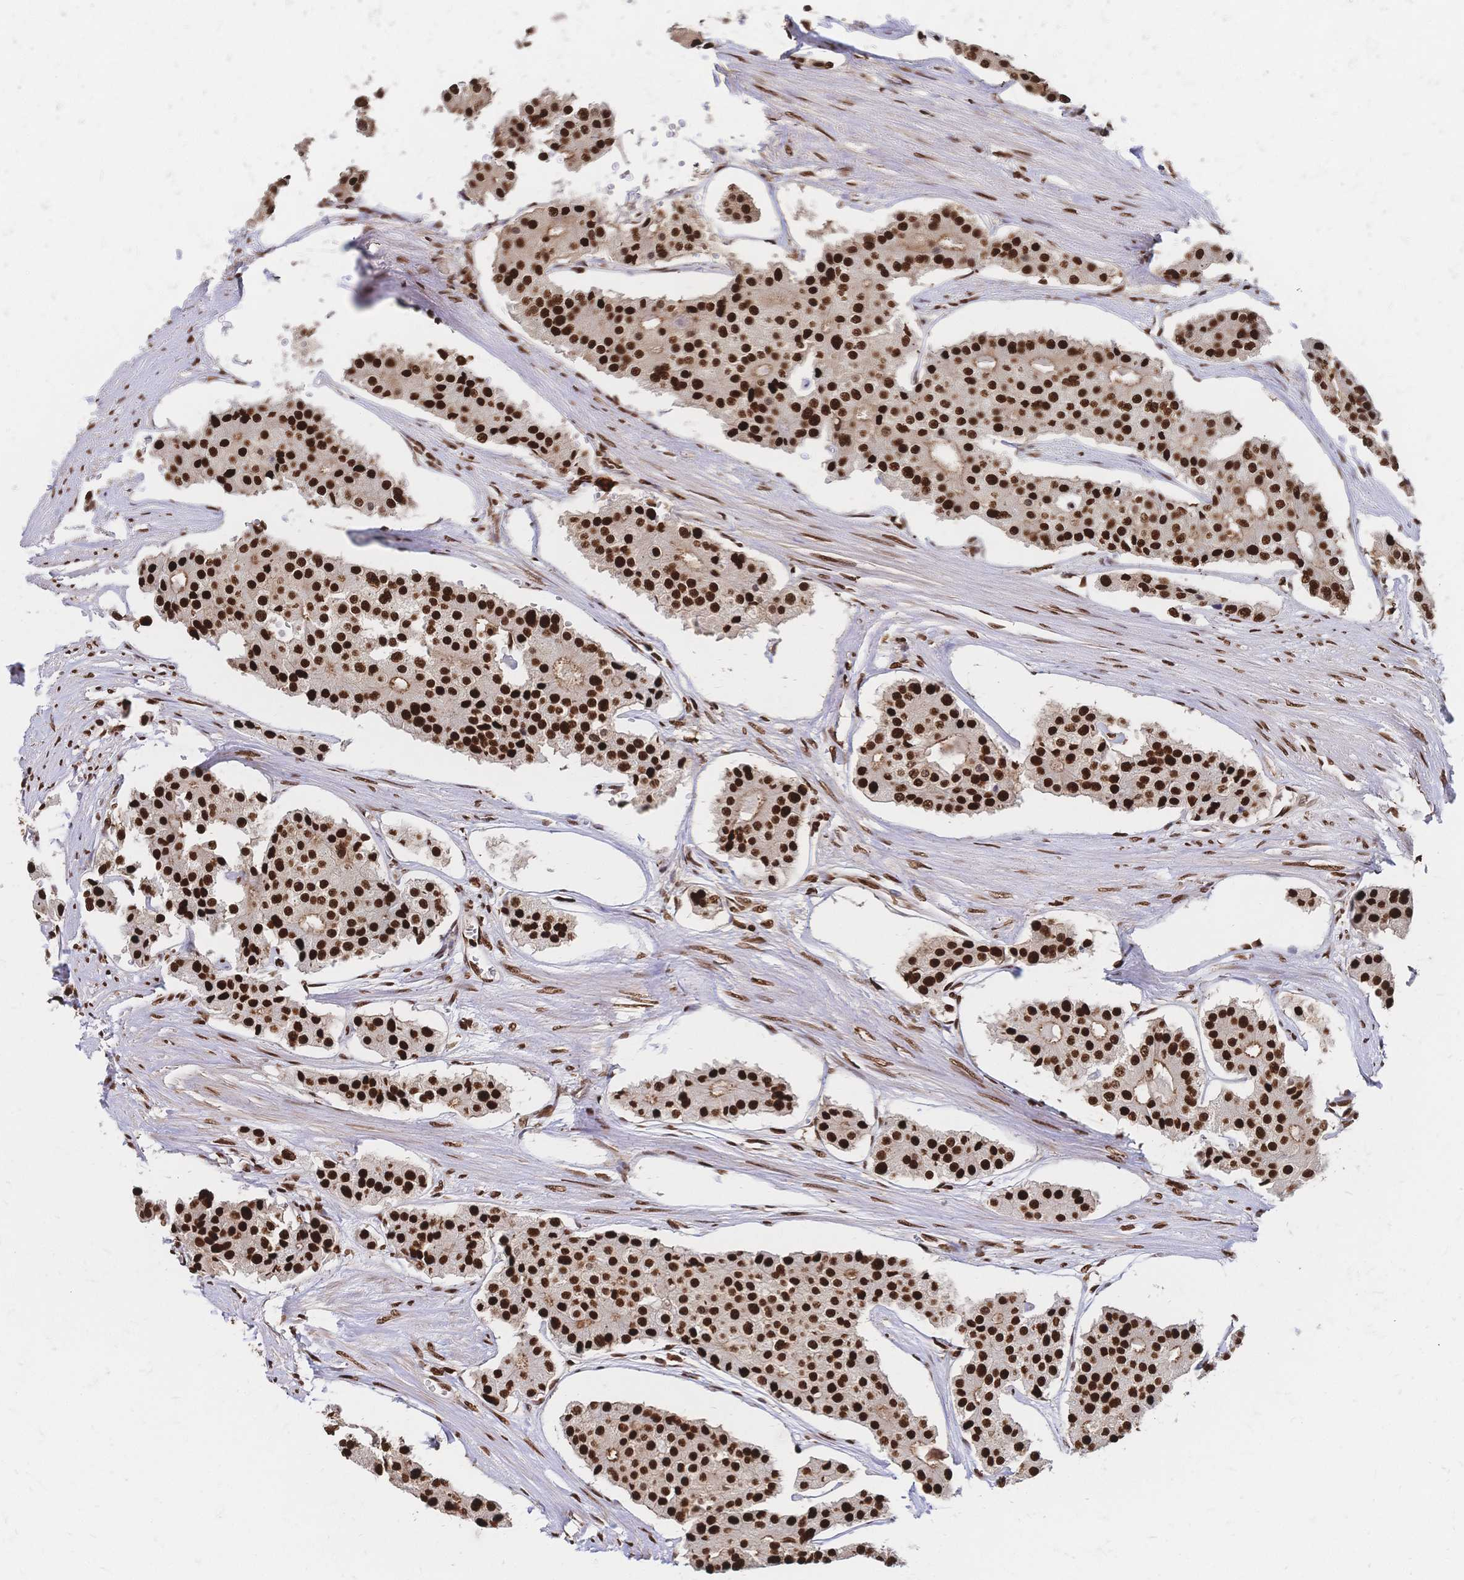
{"staining": {"intensity": "strong", "quantity": ">75%", "location": "nuclear"}, "tissue": "carcinoid", "cell_type": "Tumor cells", "image_type": "cancer", "snomed": [{"axis": "morphology", "description": "Carcinoid, malignant, NOS"}, {"axis": "topography", "description": "Small intestine"}], "caption": "Immunohistochemical staining of carcinoid exhibits high levels of strong nuclear positivity in approximately >75% of tumor cells.", "gene": "HDGF", "patient": {"sex": "female", "age": 65}}